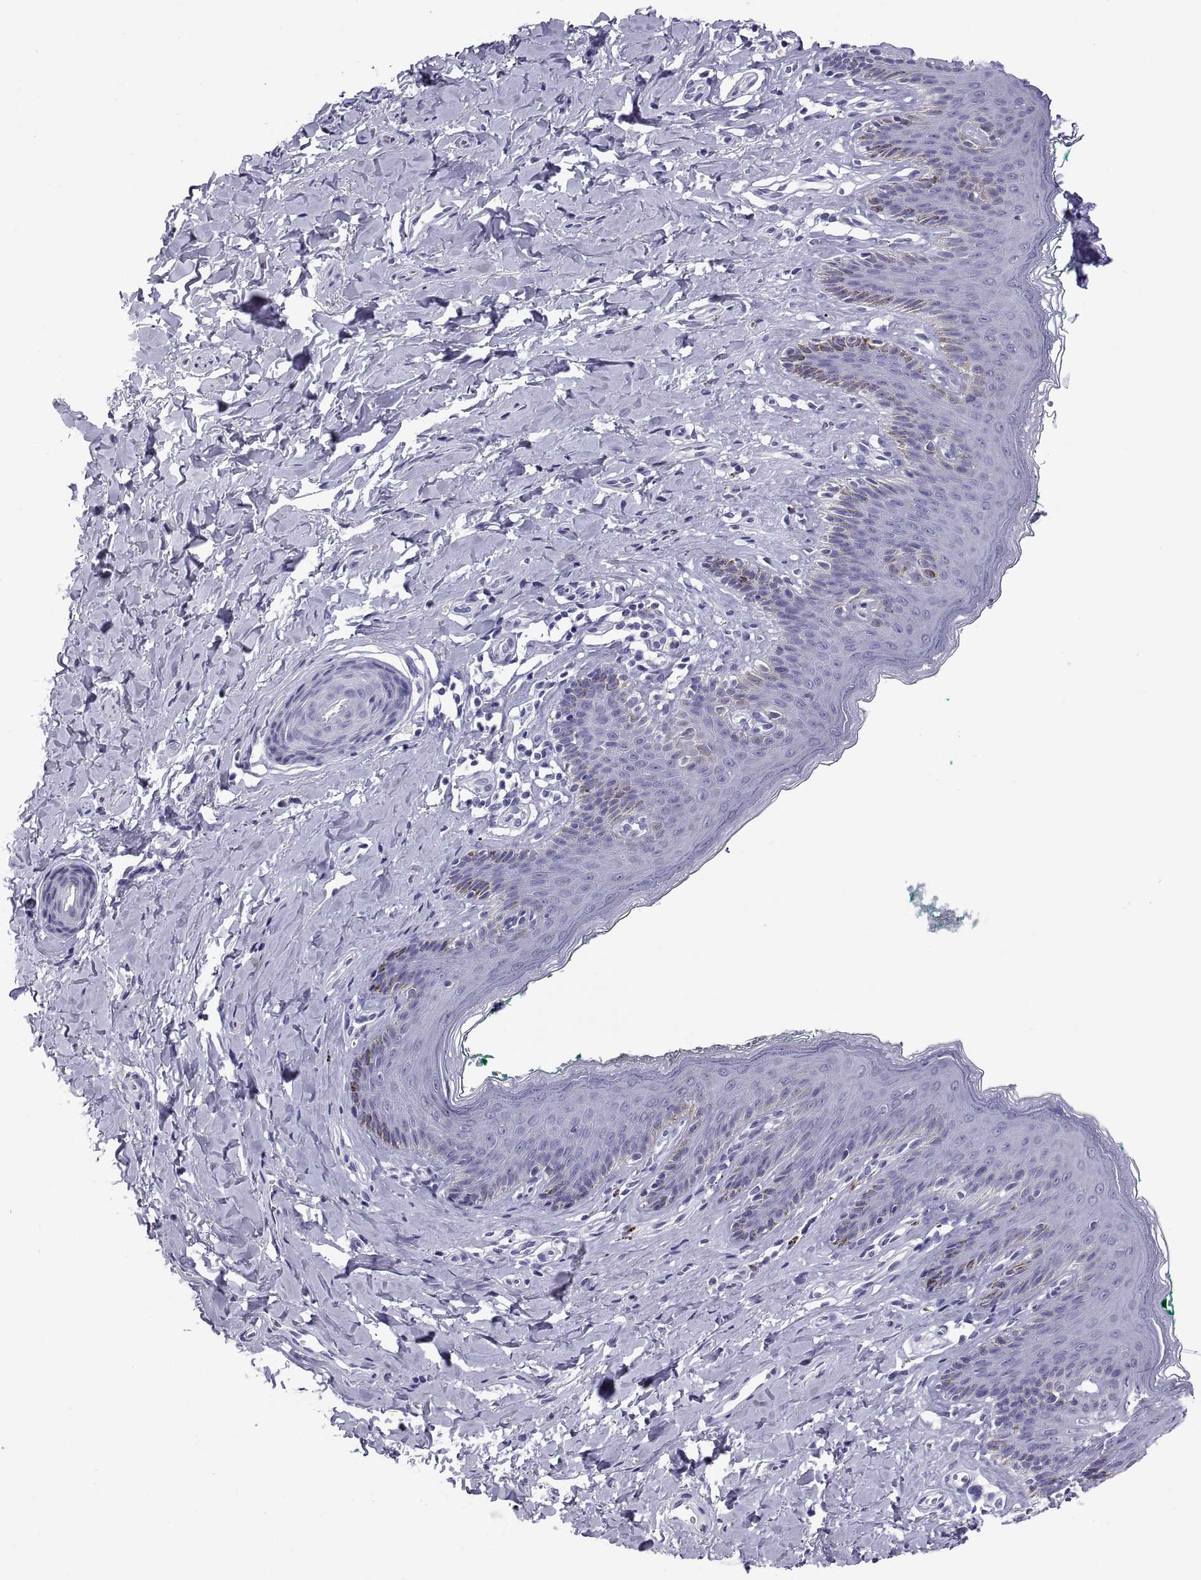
{"staining": {"intensity": "negative", "quantity": "none", "location": "none"}, "tissue": "skin", "cell_type": "Epidermal cells", "image_type": "normal", "snomed": [{"axis": "morphology", "description": "Normal tissue, NOS"}, {"axis": "topography", "description": "Vulva"}], "caption": "High power microscopy photomicrograph of an immunohistochemistry (IHC) photomicrograph of normal skin, revealing no significant positivity in epidermal cells. (Stains: DAB immunohistochemistry with hematoxylin counter stain, Microscopy: brightfield microscopy at high magnification).", "gene": "QRICH2", "patient": {"sex": "female", "age": 66}}